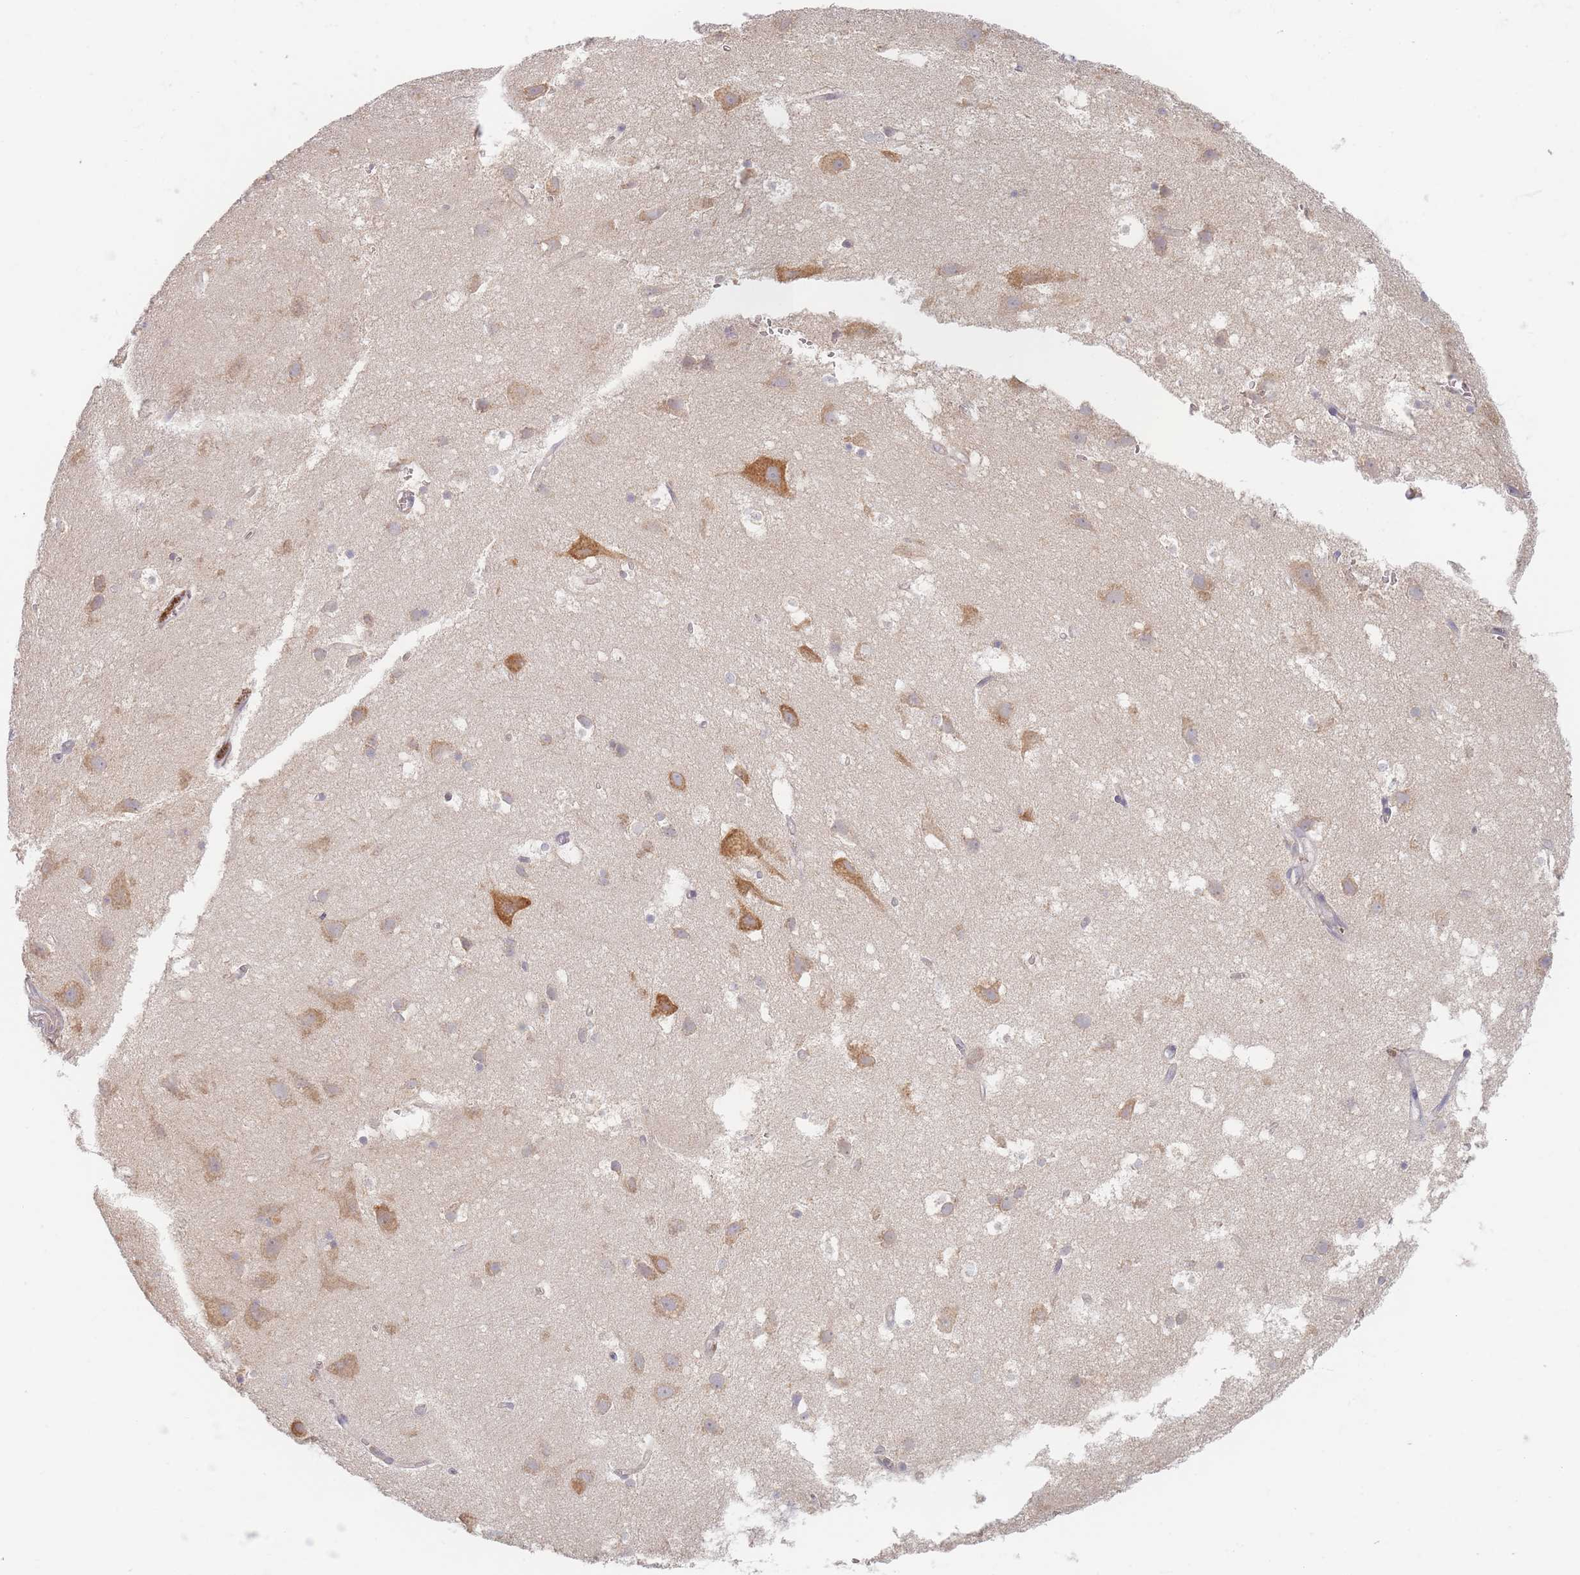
{"staining": {"intensity": "negative", "quantity": "none", "location": "none"}, "tissue": "cerebral cortex", "cell_type": "Endothelial cells", "image_type": "normal", "snomed": [{"axis": "morphology", "description": "Normal tissue, NOS"}, {"axis": "topography", "description": "Cerebral cortex"}], "caption": "This is an immunohistochemistry histopathology image of benign human cerebral cortex. There is no staining in endothelial cells.", "gene": "SLC35F3", "patient": {"sex": "male", "age": 54}}